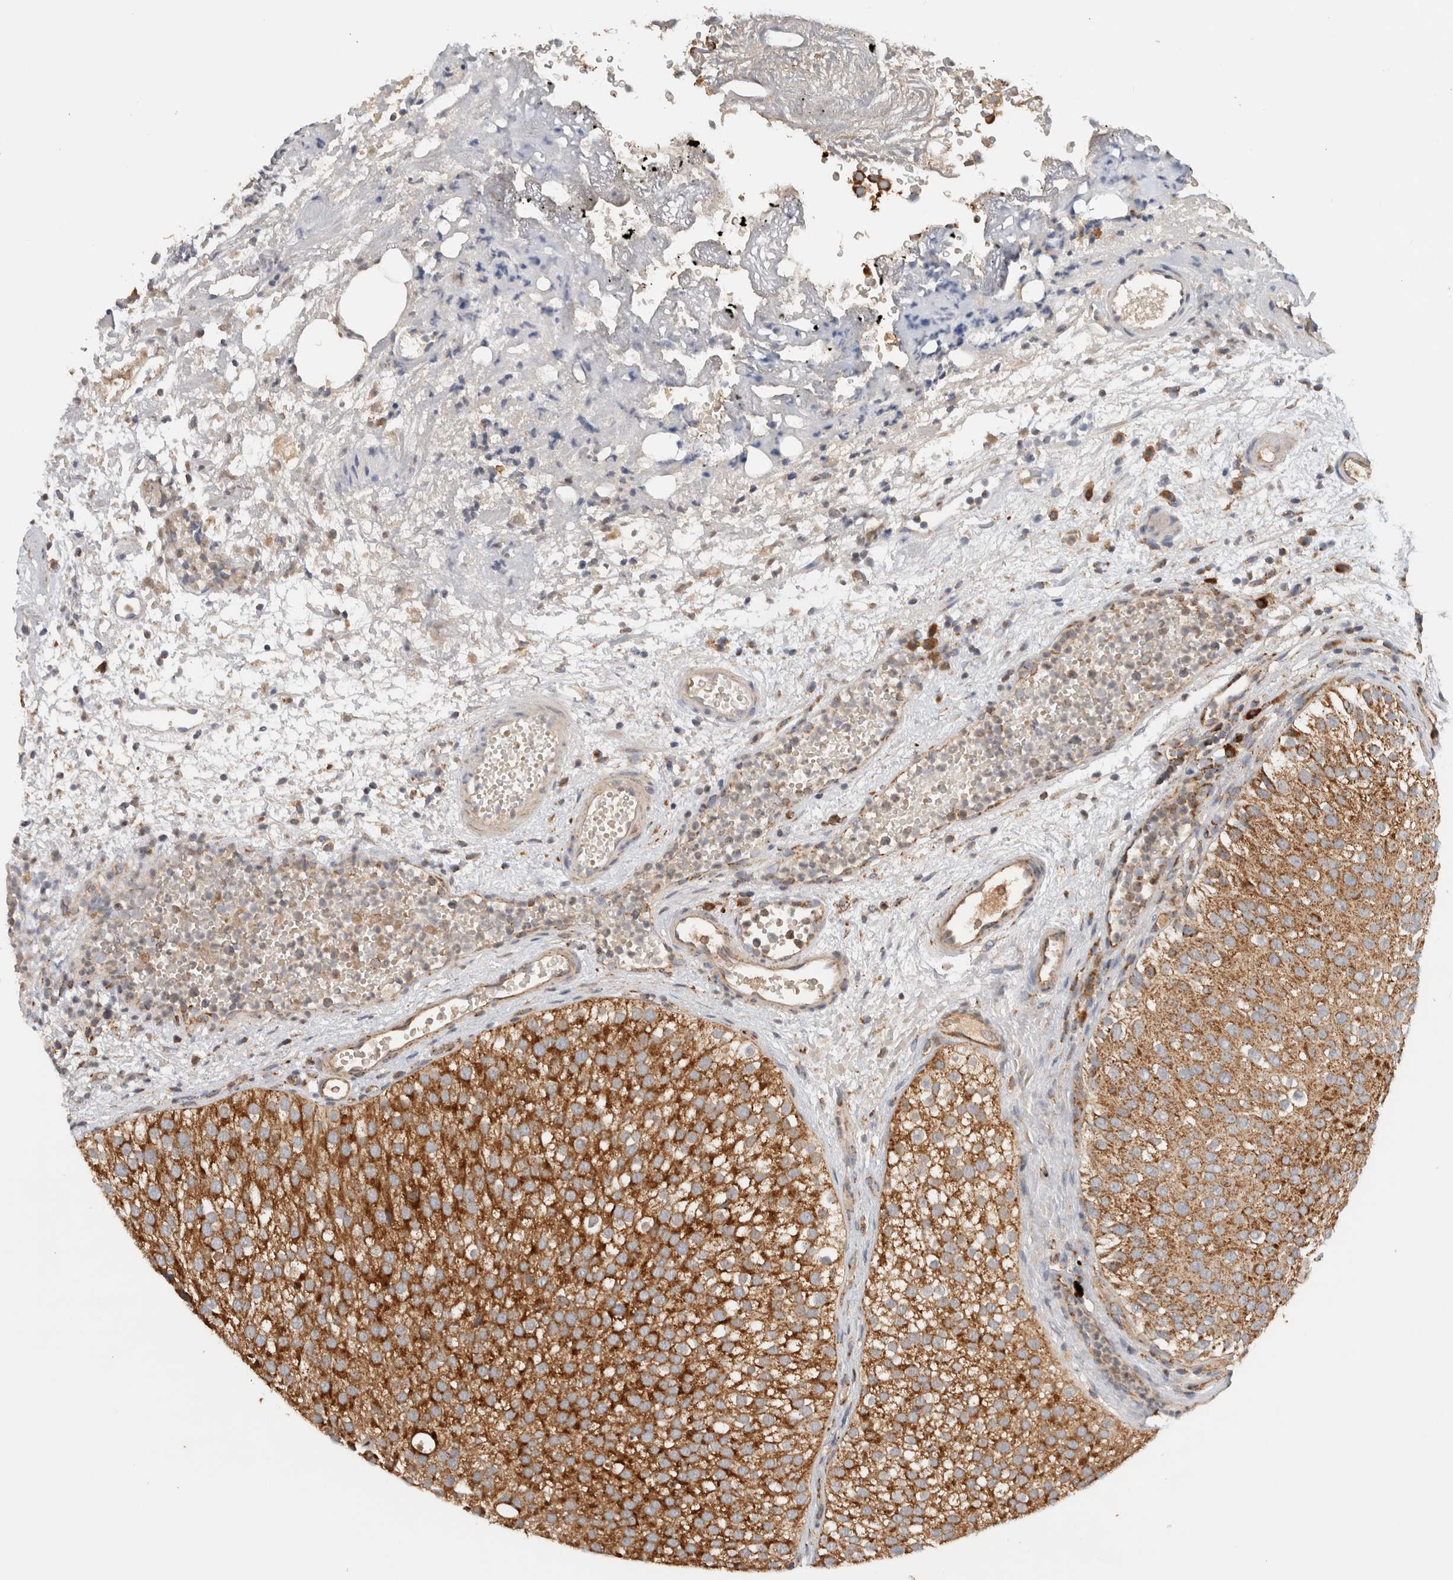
{"staining": {"intensity": "strong", "quantity": ">75%", "location": "cytoplasmic/membranous"}, "tissue": "urothelial cancer", "cell_type": "Tumor cells", "image_type": "cancer", "snomed": [{"axis": "morphology", "description": "Urothelial carcinoma, Low grade"}, {"axis": "topography", "description": "Urinary bladder"}], "caption": "Human low-grade urothelial carcinoma stained with a protein marker shows strong staining in tumor cells.", "gene": "AMPD1", "patient": {"sex": "male", "age": 78}}